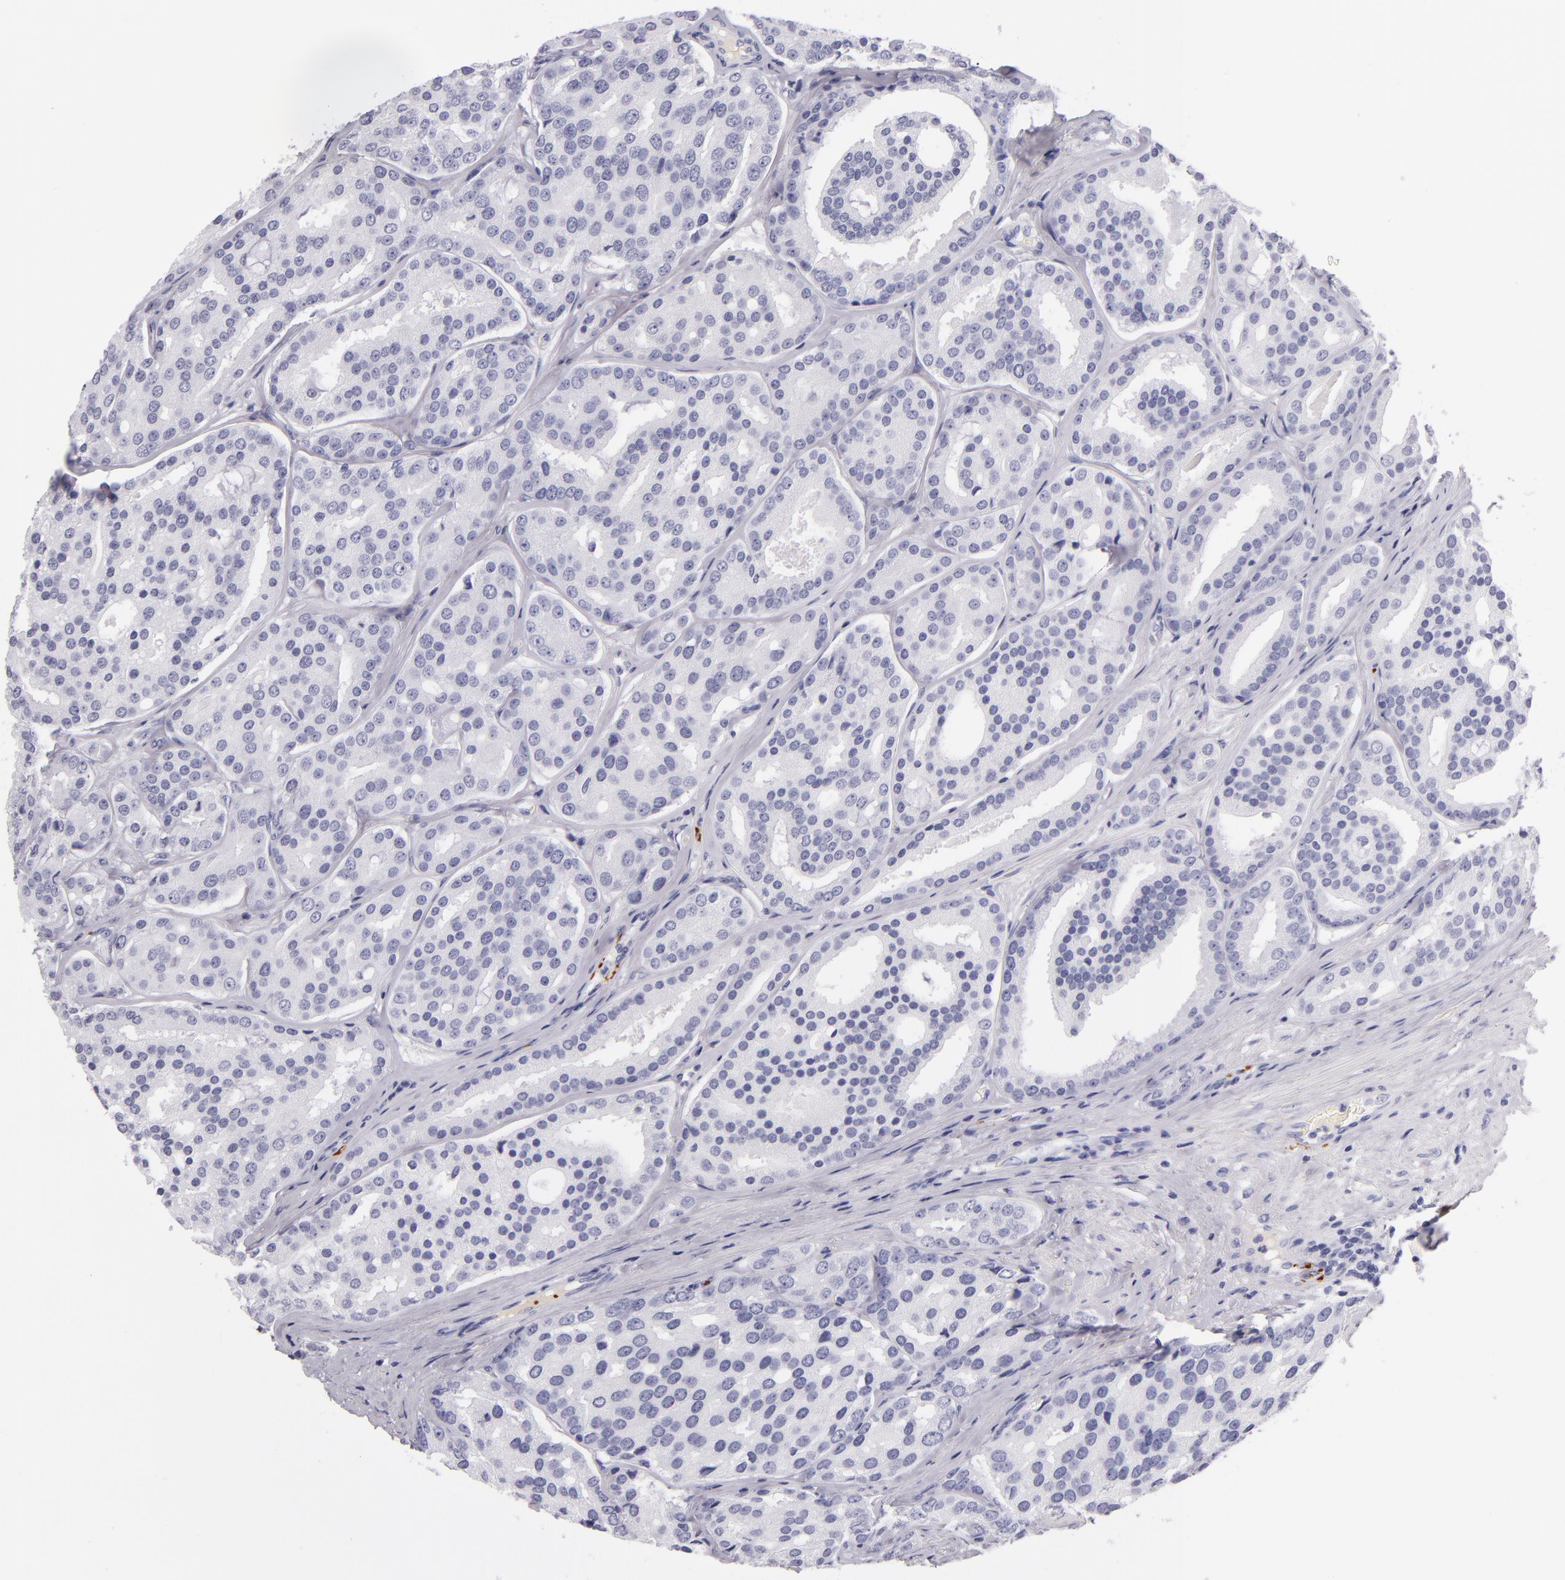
{"staining": {"intensity": "negative", "quantity": "none", "location": "none"}, "tissue": "prostate cancer", "cell_type": "Tumor cells", "image_type": "cancer", "snomed": [{"axis": "morphology", "description": "Adenocarcinoma, High grade"}, {"axis": "topography", "description": "Prostate"}], "caption": "Protein analysis of prostate cancer (high-grade adenocarcinoma) exhibits no significant positivity in tumor cells.", "gene": "GP1BA", "patient": {"sex": "male", "age": 64}}